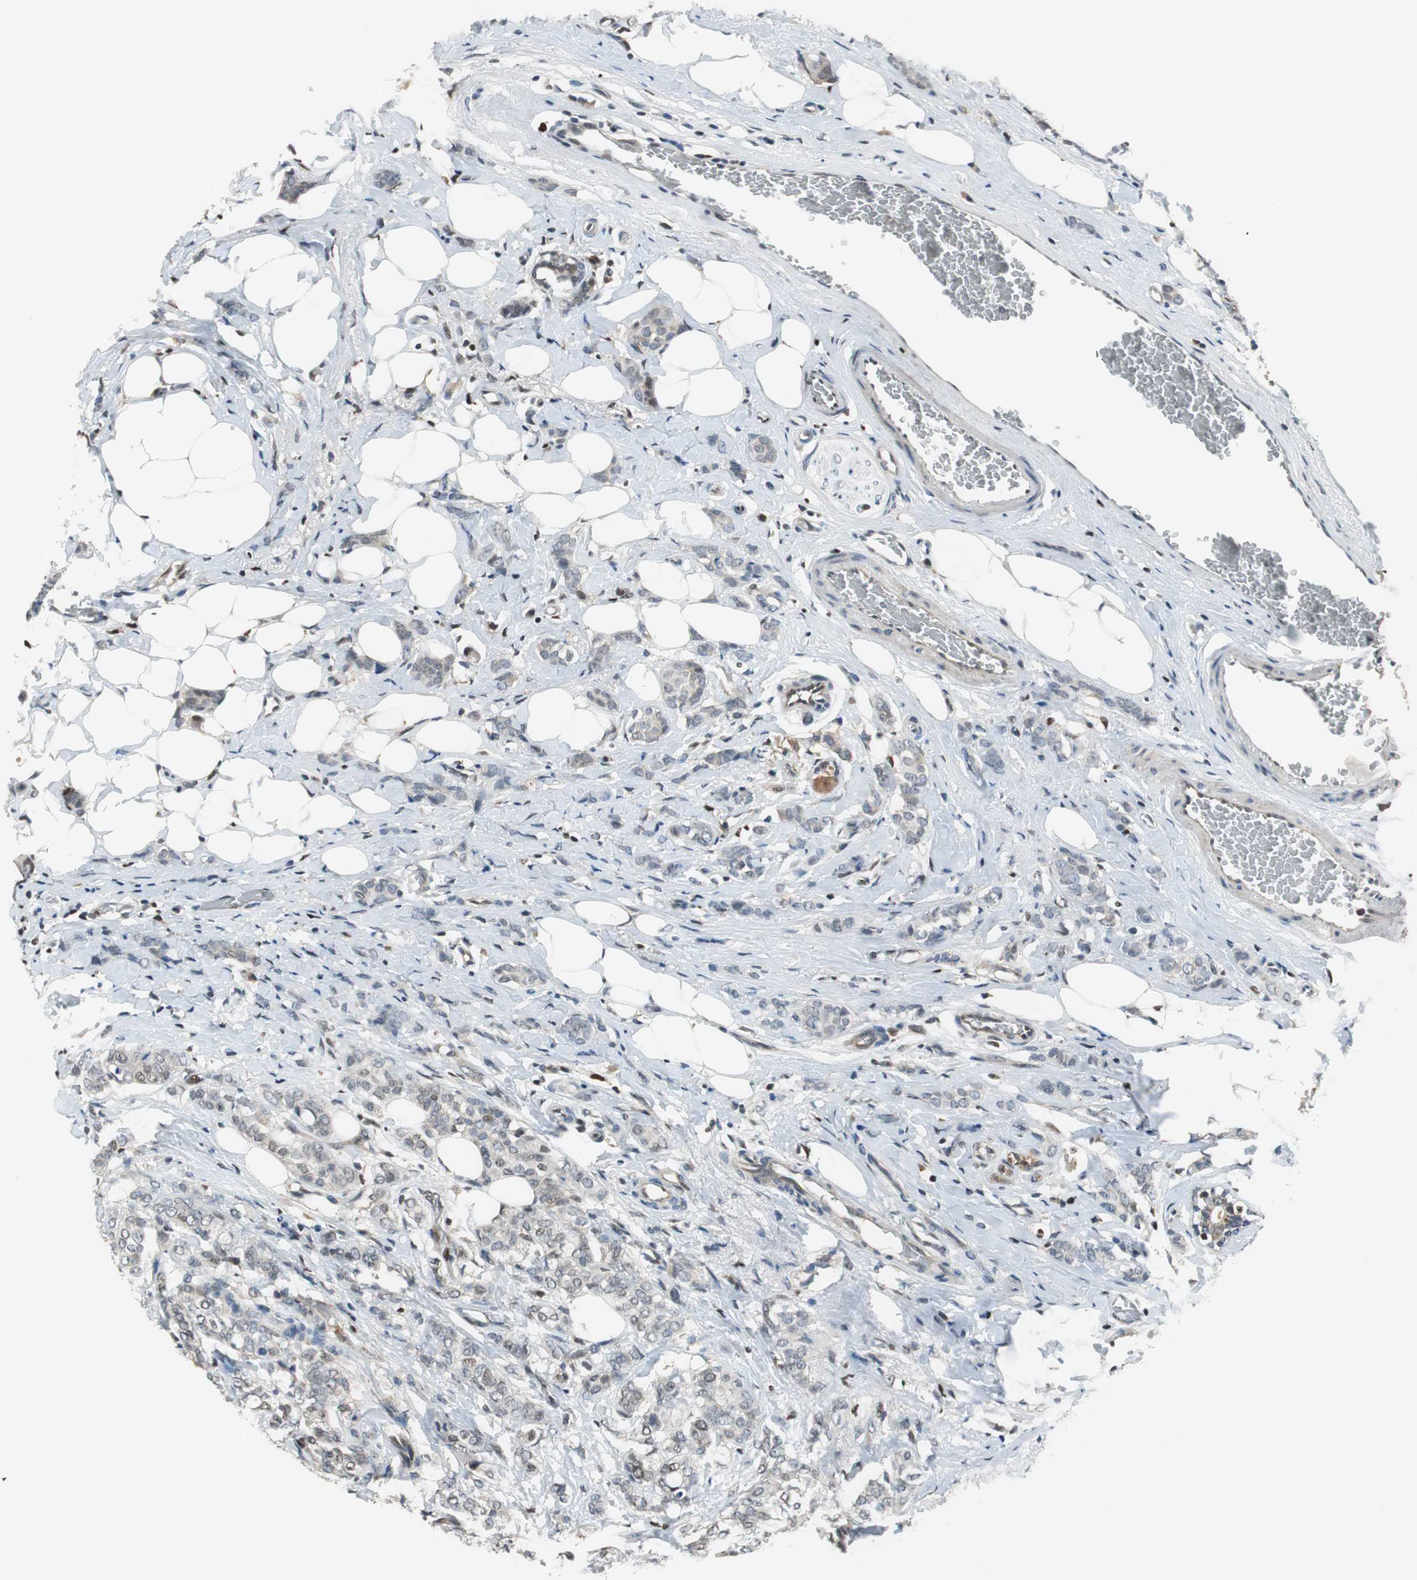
{"staining": {"intensity": "weak", "quantity": "<25%", "location": "cytoplasmic/membranous"}, "tissue": "breast cancer", "cell_type": "Tumor cells", "image_type": "cancer", "snomed": [{"axis": "morphology", "description": "Lobular carcinoma"}, {"axis": "topography", "description": "Breast"}], "caption": "Immunohistochemistry image of human lobular carcinoma (breast) stained for a protein (brown), which exhibits no positivity in tumor cells. The staining is performed using DAB (3,3'-diaminobenzidine) brown chromogen with nuclei counter-stained in using hematoxylin.", "gene": "MAFB", "patient": {"sex": "female", "age": 60}}